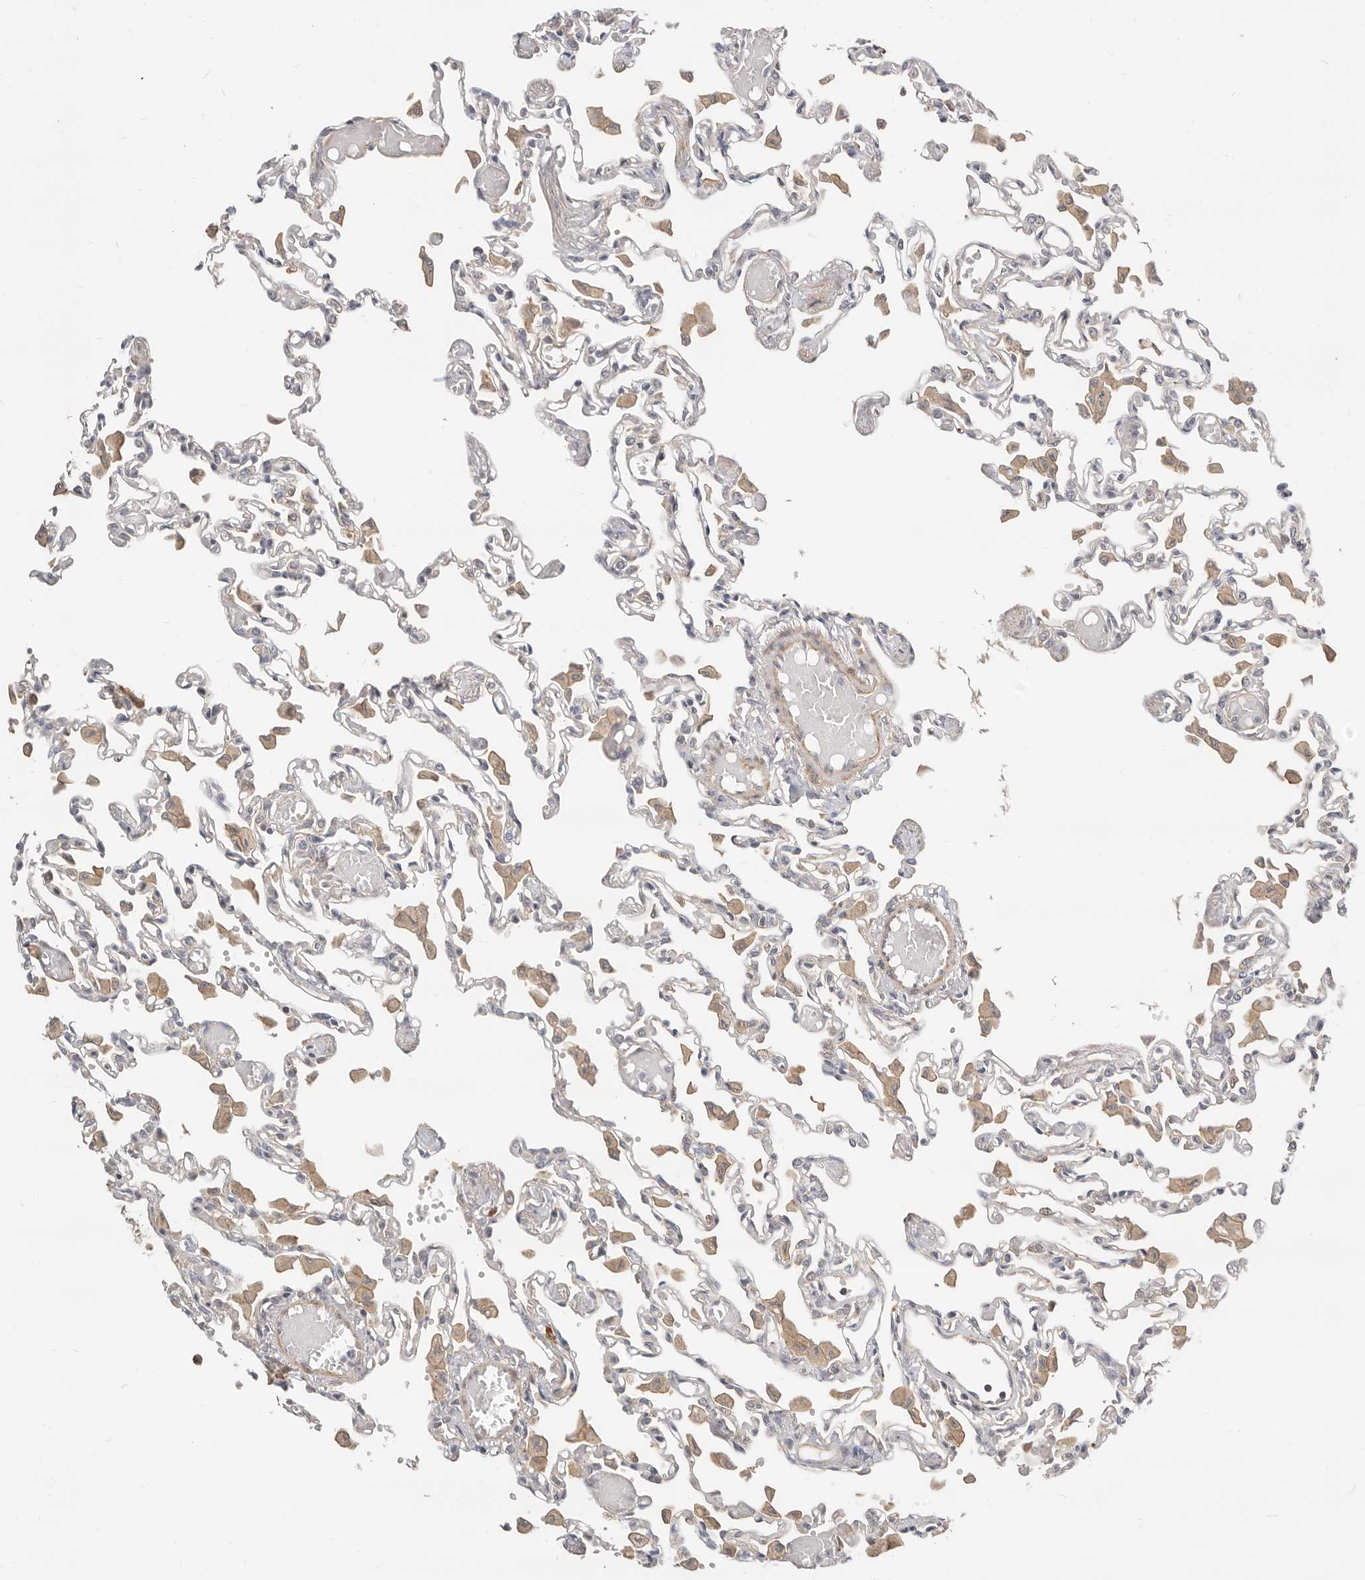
{"staining": {"intensity": "negative", "quantity": "none", "location": "none"}, "tissue": "lung", "cell_type": "Alveolar cells", "image_type": "normal", "snomed": [{"axis": "morphology", "description": "Normal tissue, NOS"}, {"axis": "topography", "description": "Bronchus"}, {"axis": "topography", "description": "Lung"}], "caption": "Protein analysis of normal lung demonstrates no significant expression in alveolar cells. Brightfield microscopy of immunohistochemistry stained with DAB (brown) and hematoxylin (blue), captured at high magnification.", "gene": "ZRANB1", "patient": {"sex": "female", "age": 49}}